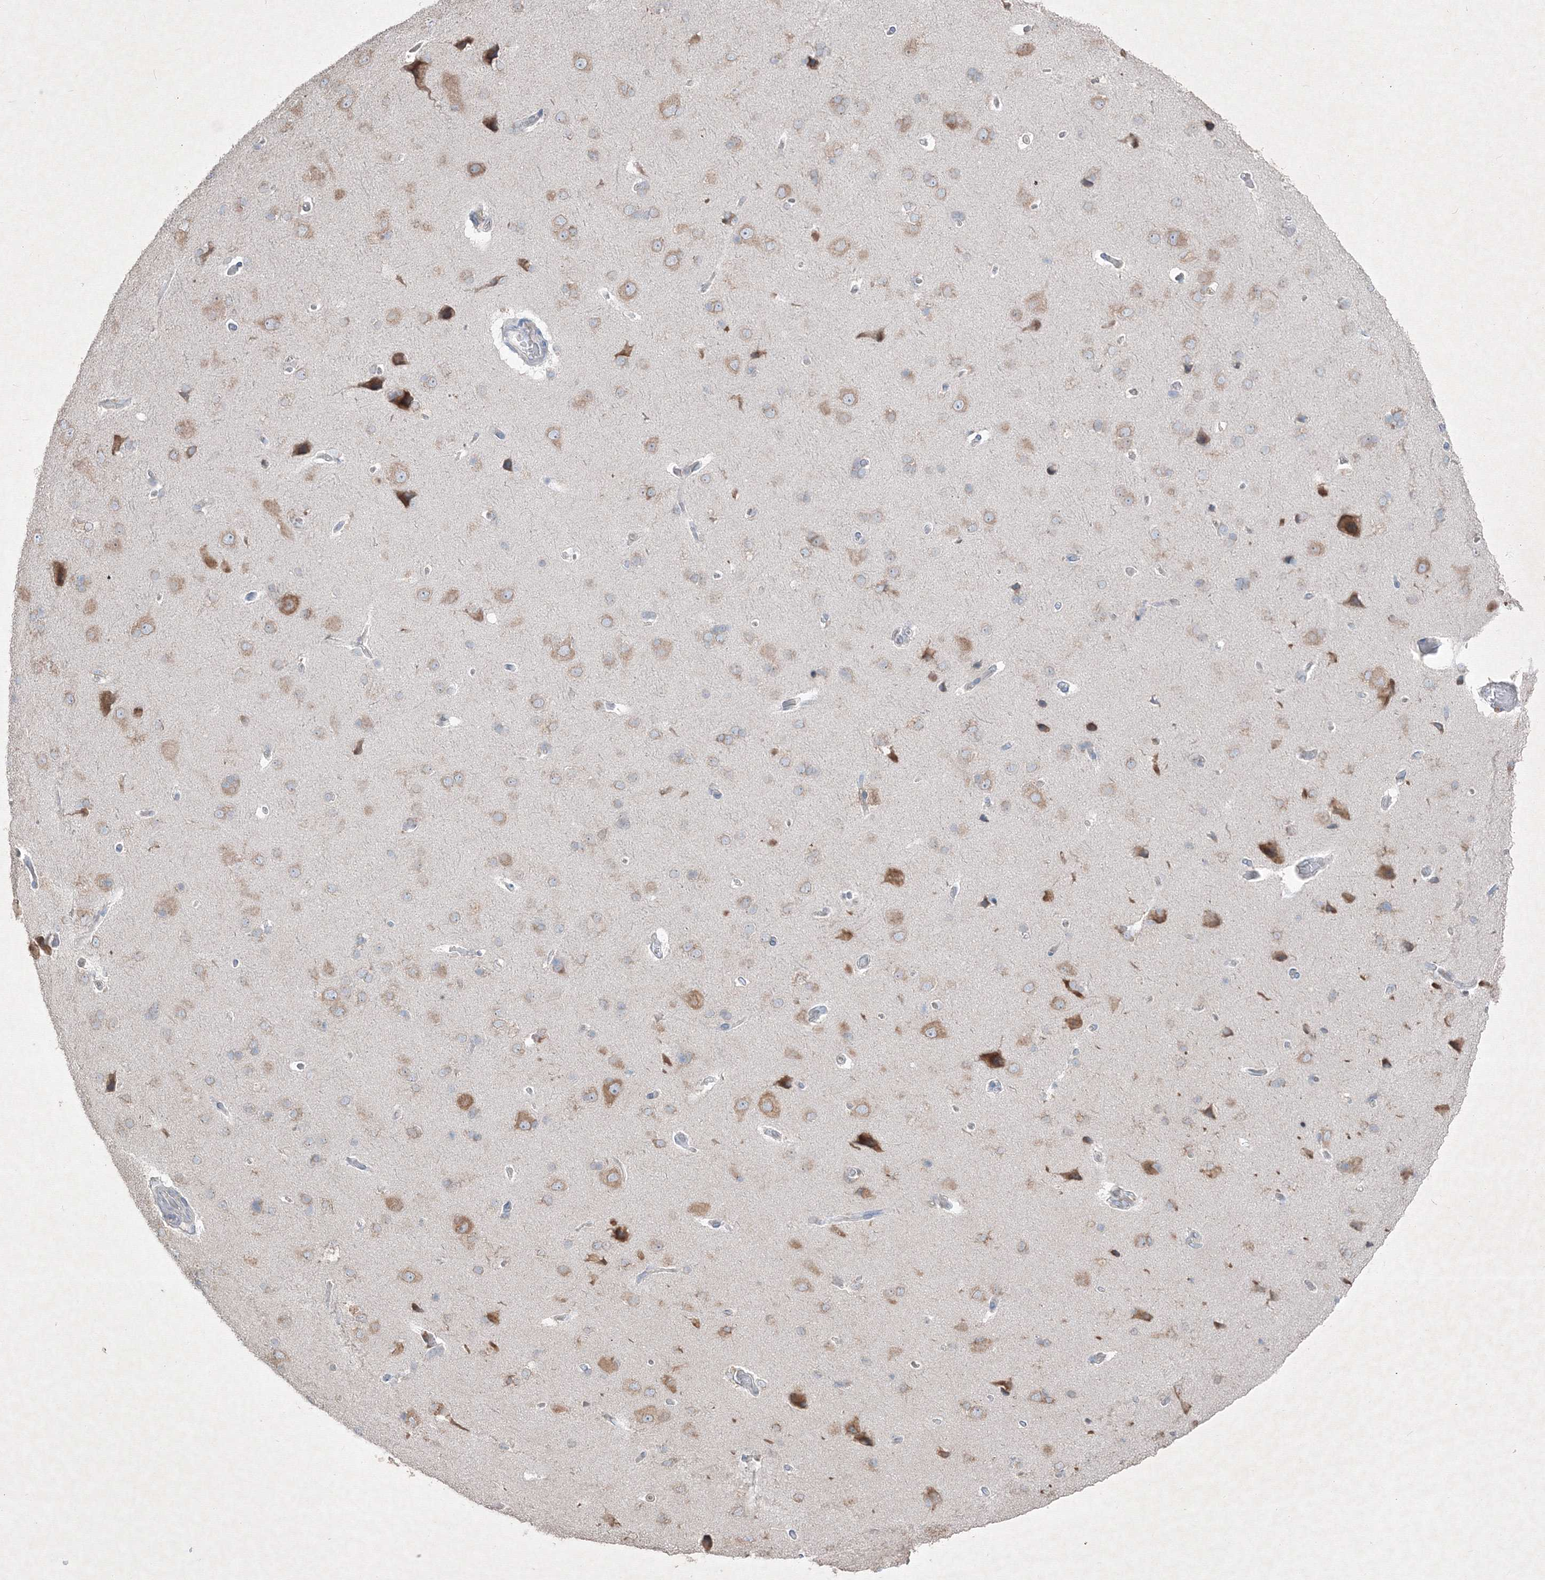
{"staining": {"intensity": "weak", "quantity": "25%-75%", "location": "cytoplasmic/membranous"}, "tissue": "cerebral cortex", "cell_type": "Endothelial cells", "image_type": "normal", "snomed": [{"axis": "morphology", "description": "Normal tissue, NOS"}, {"axis": "topography", "description": "Cerebral cortex"}], "caption": "Protein staining exhibits weak cytoplasmic/membranous positivity in about 25%-75% of endothelial cells in benign cerebral cortex.", "gene": "IFNAR1", "patient": {"sex": "male", "age": 62}}